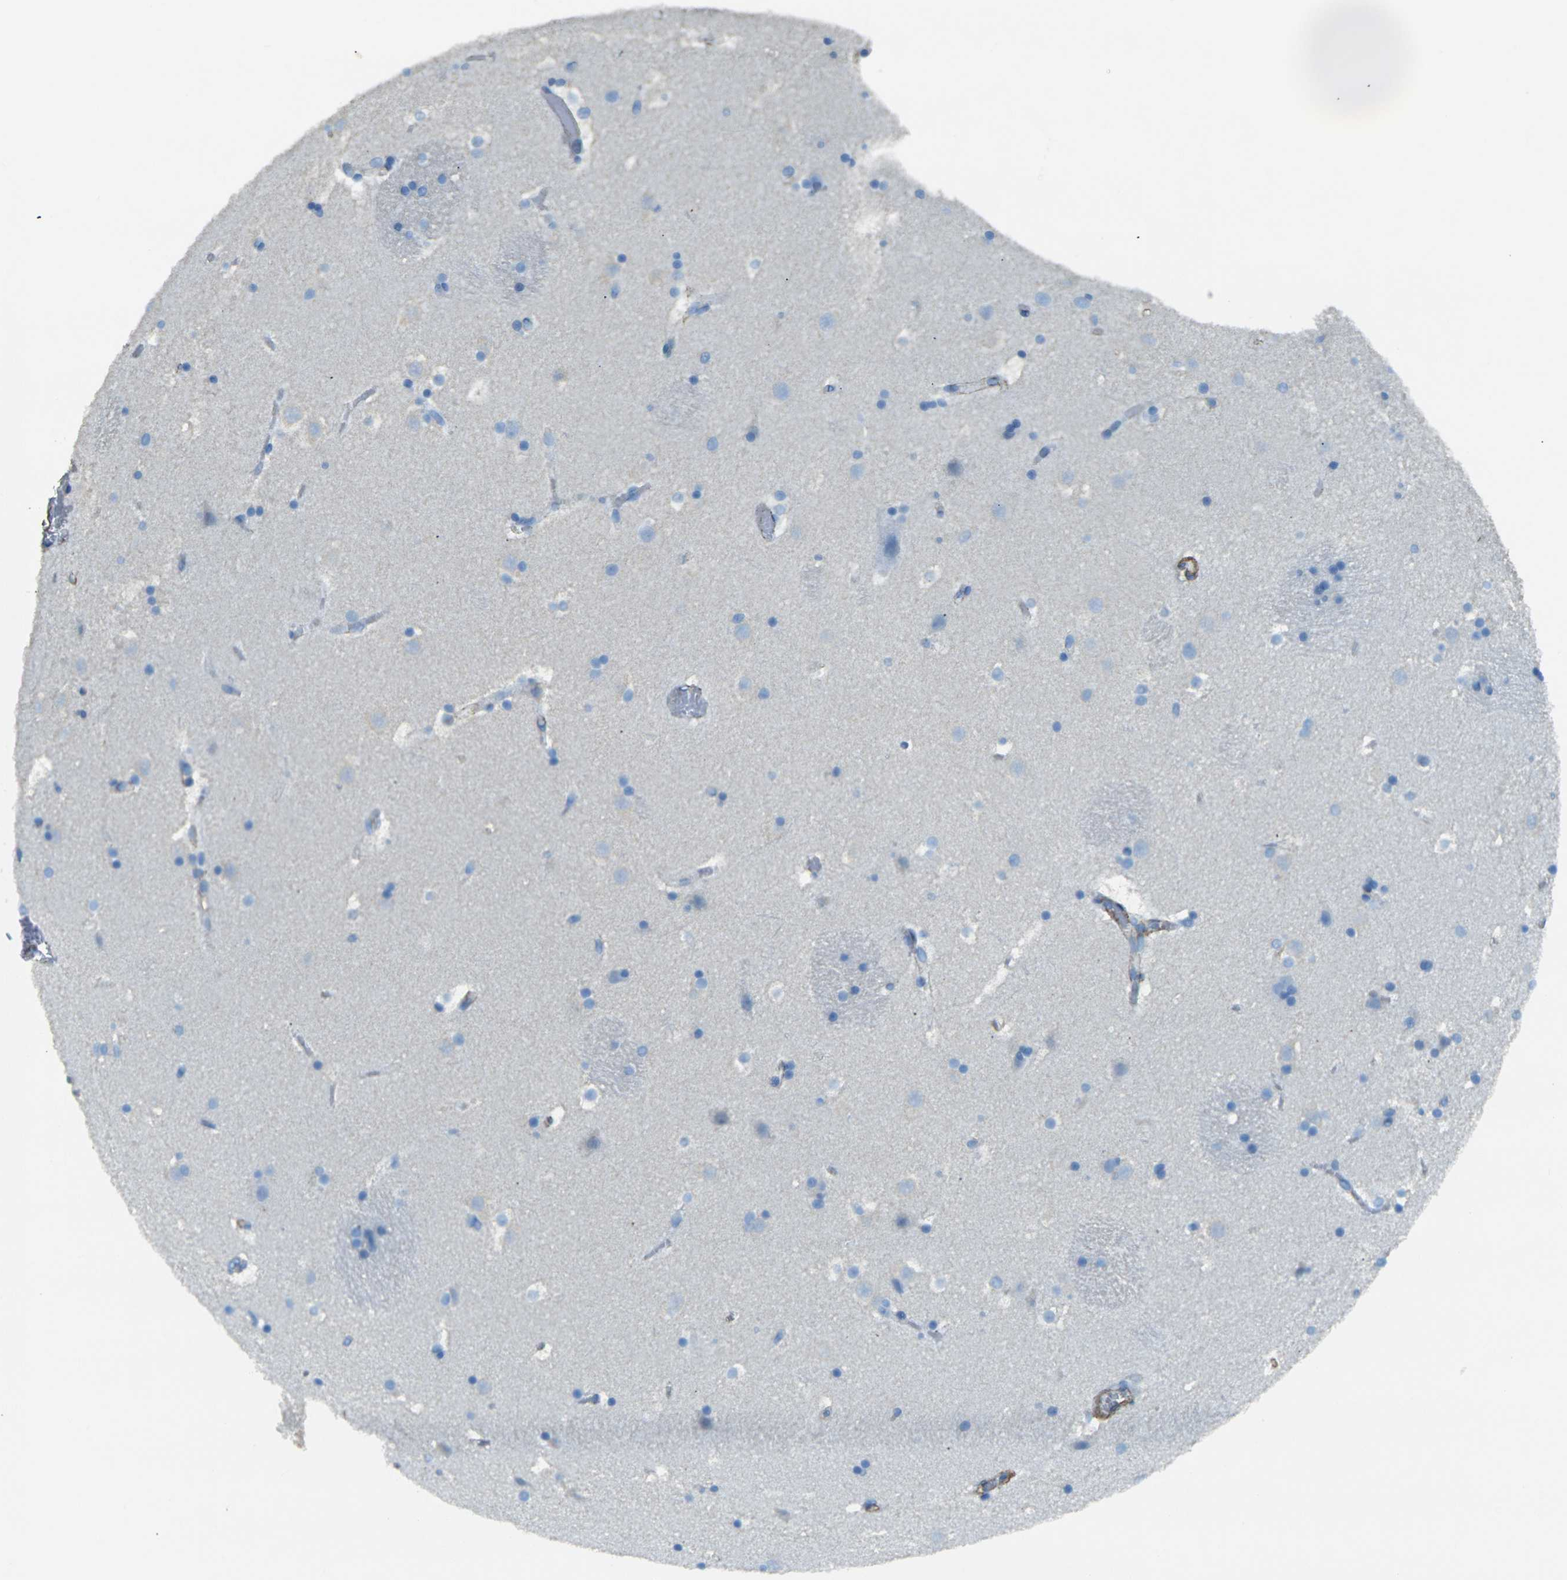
{"staining": {"intensity": "negative", "quantity": "none", "location": "none"}, "tissue": "caudate", "cell_type": "Glial cells", "image_type": "normal", "snomed": [{"axis": "morphology", "description": "Normal tissue, NOS"}, {"axis": "topography", "description": "Lateral ventricle wall"}], "caption": "DAB immunohistochemical staining of benign caudate reveals no significant positivity in glial cells.", "gene": "EPHA7", "patient": {"sex": "male", "age": 45}}